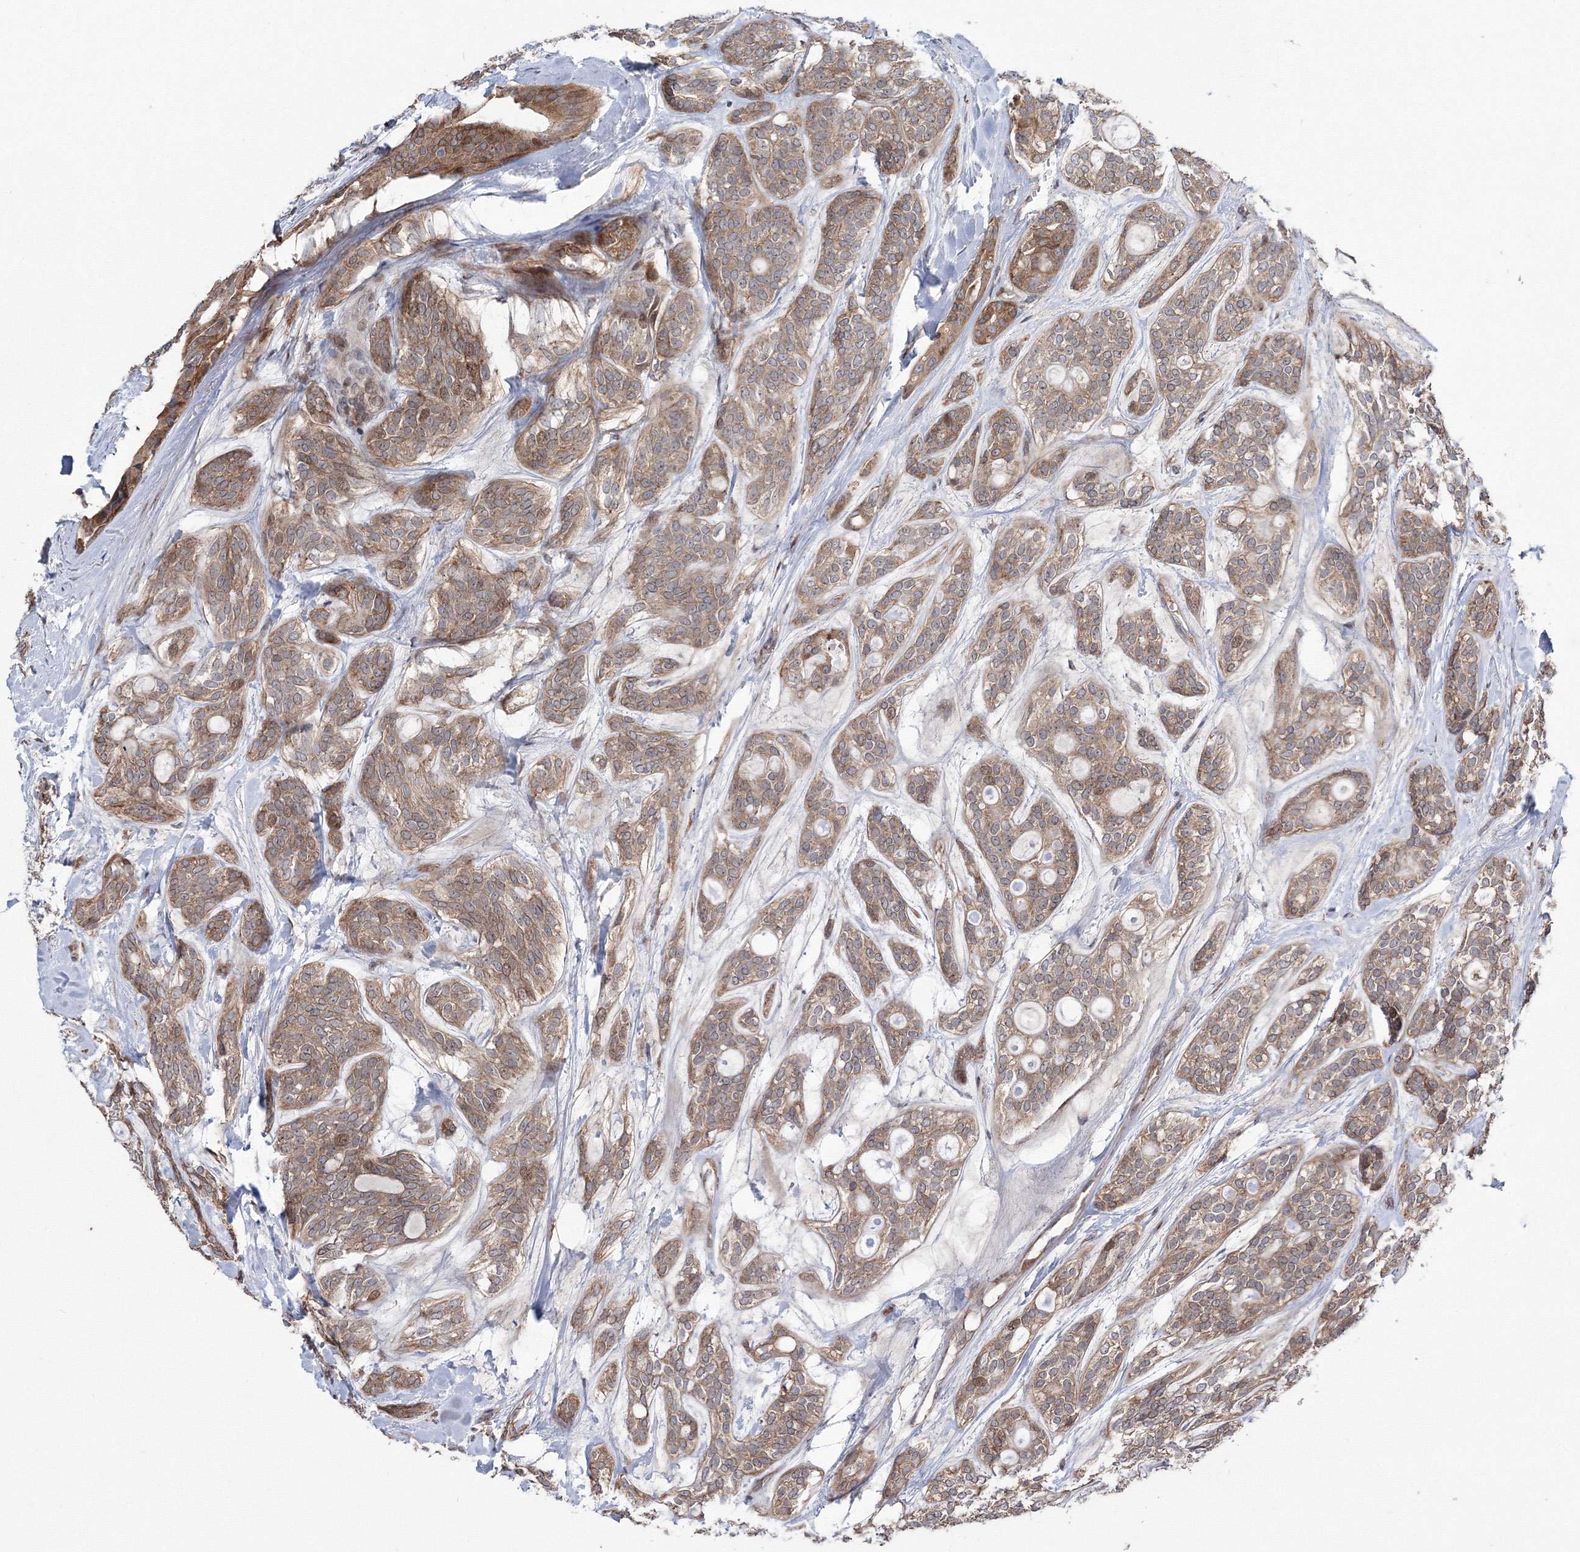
{"staining": {"intensity": "moderate", "quantity": ">75%", "location": "cytoplasmic/membranous"}, "tissue": "head and neck cancer", "cell_type": "Tumor cells", "image_type": "cancer", "snomed": [{"axis": "morphology", "description": "Adenocarcinoma, NOS"}, {"axis": "topography", "description": "Head-Neck"}], "caption": "Tumor cells demonstrate medium levels of moderate cytoplasmic/membranous staining in about >75% of cells in human head and neck cancer (adenocarcinoma).", "gene": "RANBP3L", "patient": {"sex": "male", "age": 66}}